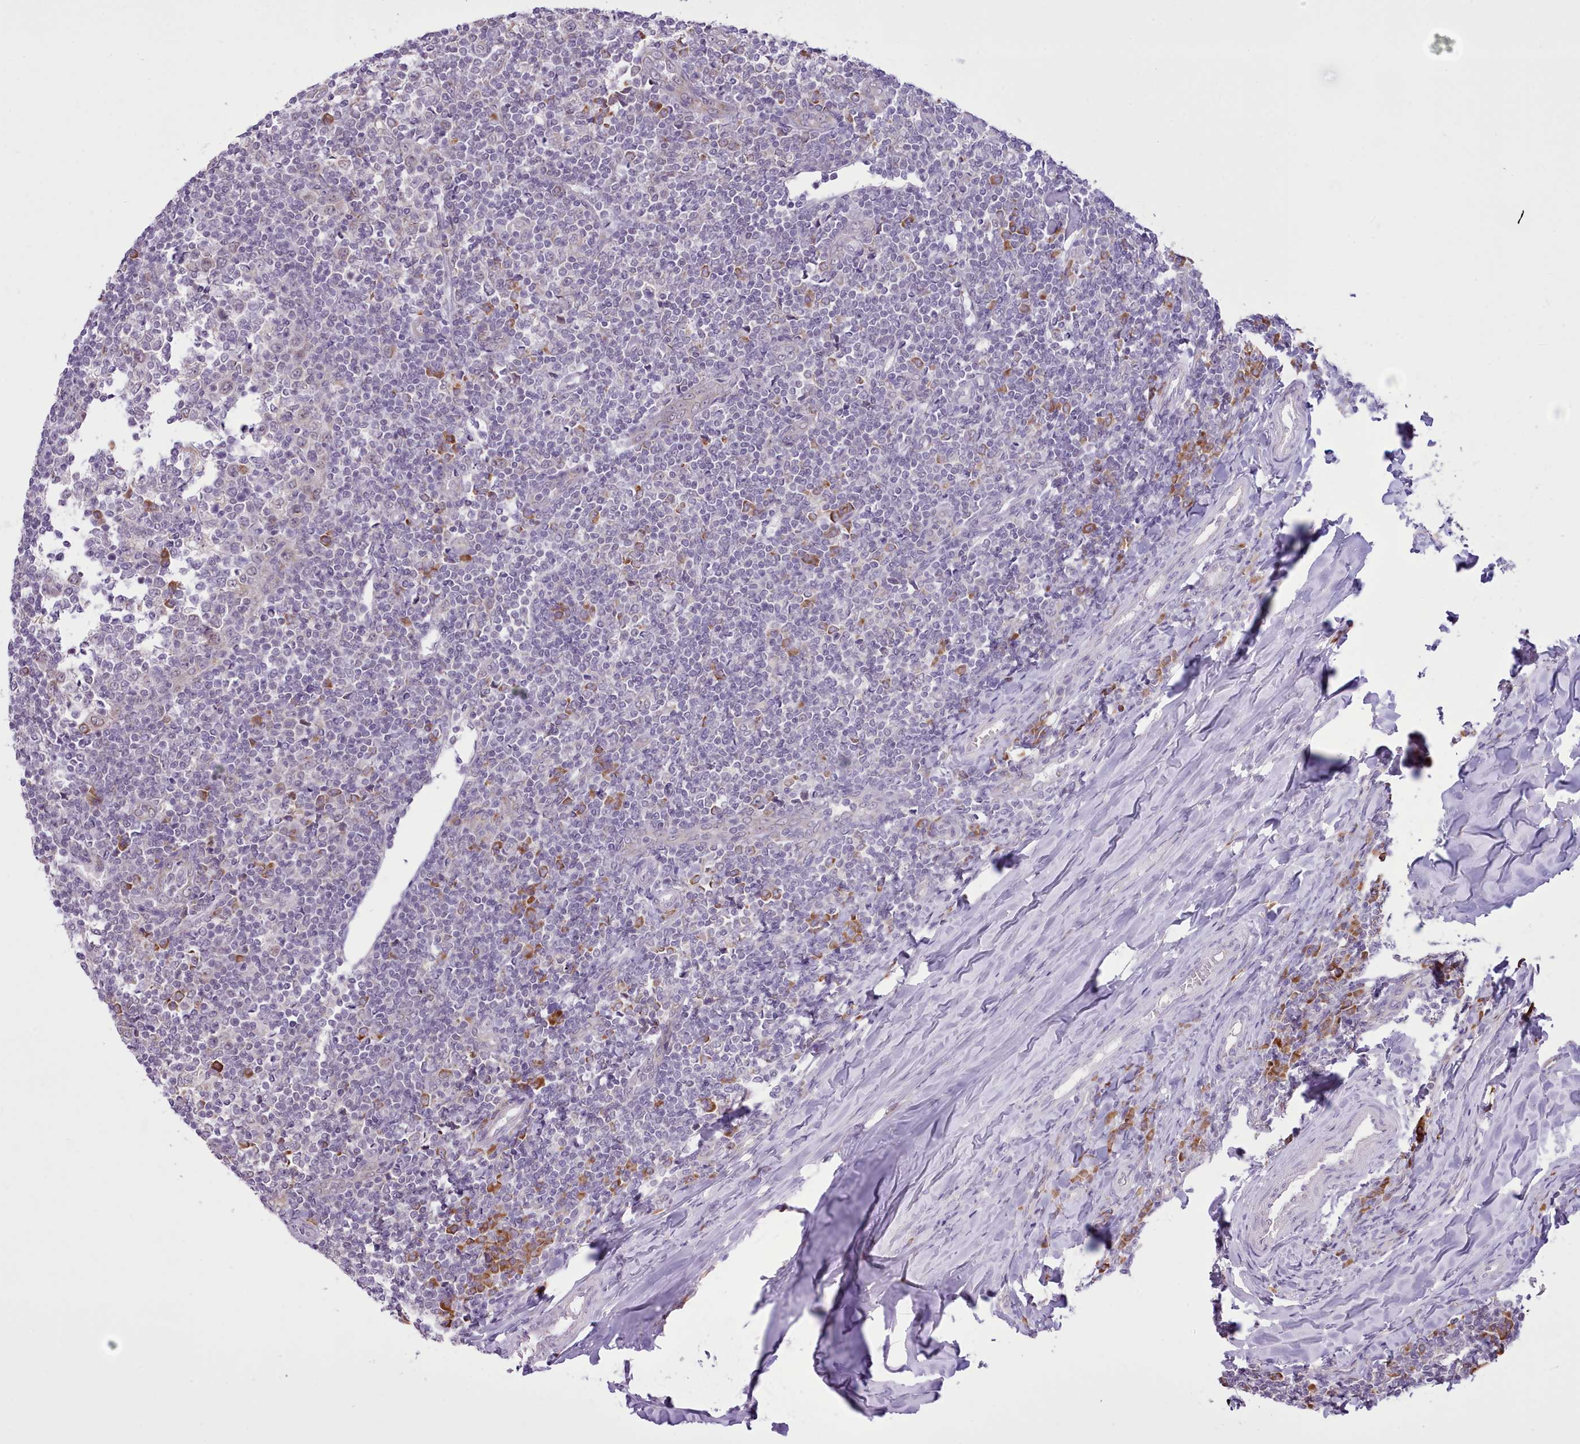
{"staining": {"intensity": "strong", "quantity": "<25%", "location": "cytoplasmic/membranous"}, "tissue": "tonsil", "cell_type": "Germinal center cells", "image_type": "normal", "snomed": [{"axis": "morphology", "description": "Normal tissue, NOS"}, {"axis": "topography", "description": "Tonsil"}], "caption": "IHC image of normal human tonsil stained for a protein (brown), which displays medium levels of strong cytoplasmic/membranous positivity in about <25% of germinal center cells.", "gene": "SEC61B", "patient": {"sex": "female", "age": 19}}